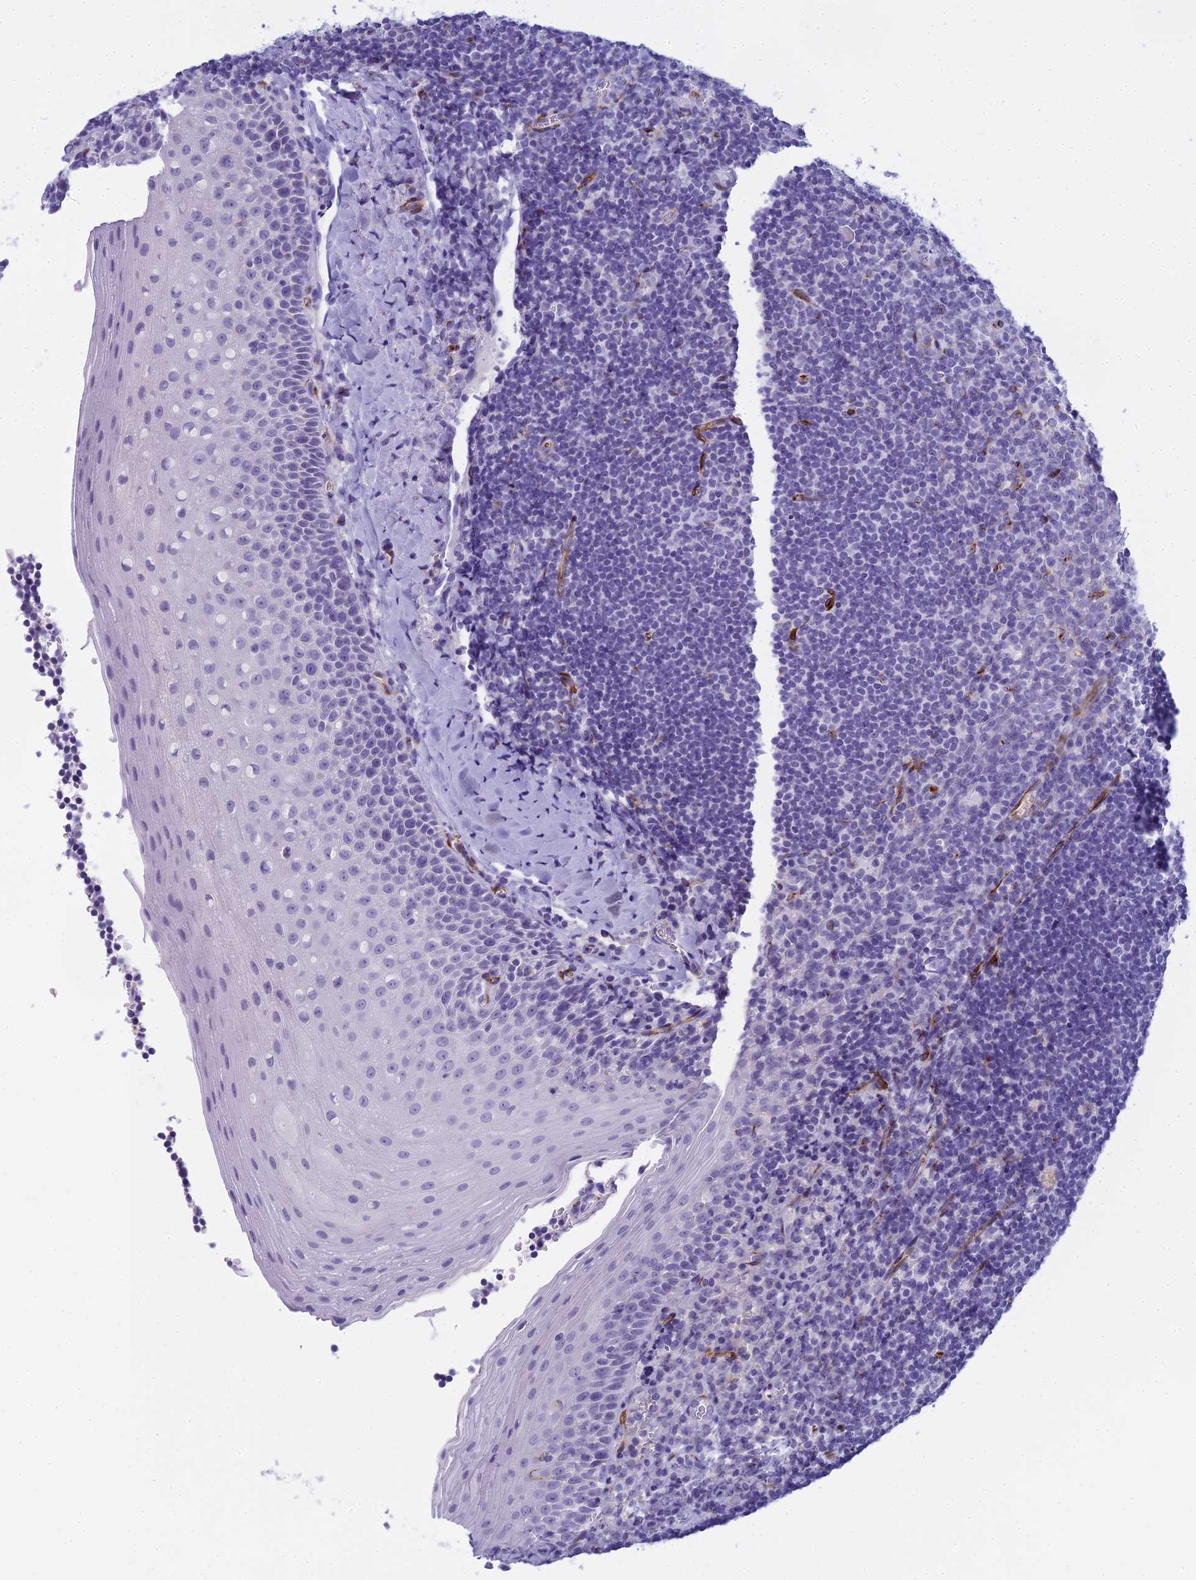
{"staining": {"intensity": "negative", "quantity": "none", "location": "none"}, "tissue": "tonsil", "cell_type": "Germinal center cells", "image_type": "normal", "snomed": [{"axis": "morphology", "description": "Normal tissue, NOS"}, {"axis": "topography", "description": "Tonsil"}], "caption": "Germinal center cells show no significant staining in unremarkable tonsil. (Brightfield microscopy of DAB immunohistochemistry at high magnification).", "gene": "ENSG00000265118", "patient": {"sex": "male", "age": 27}}